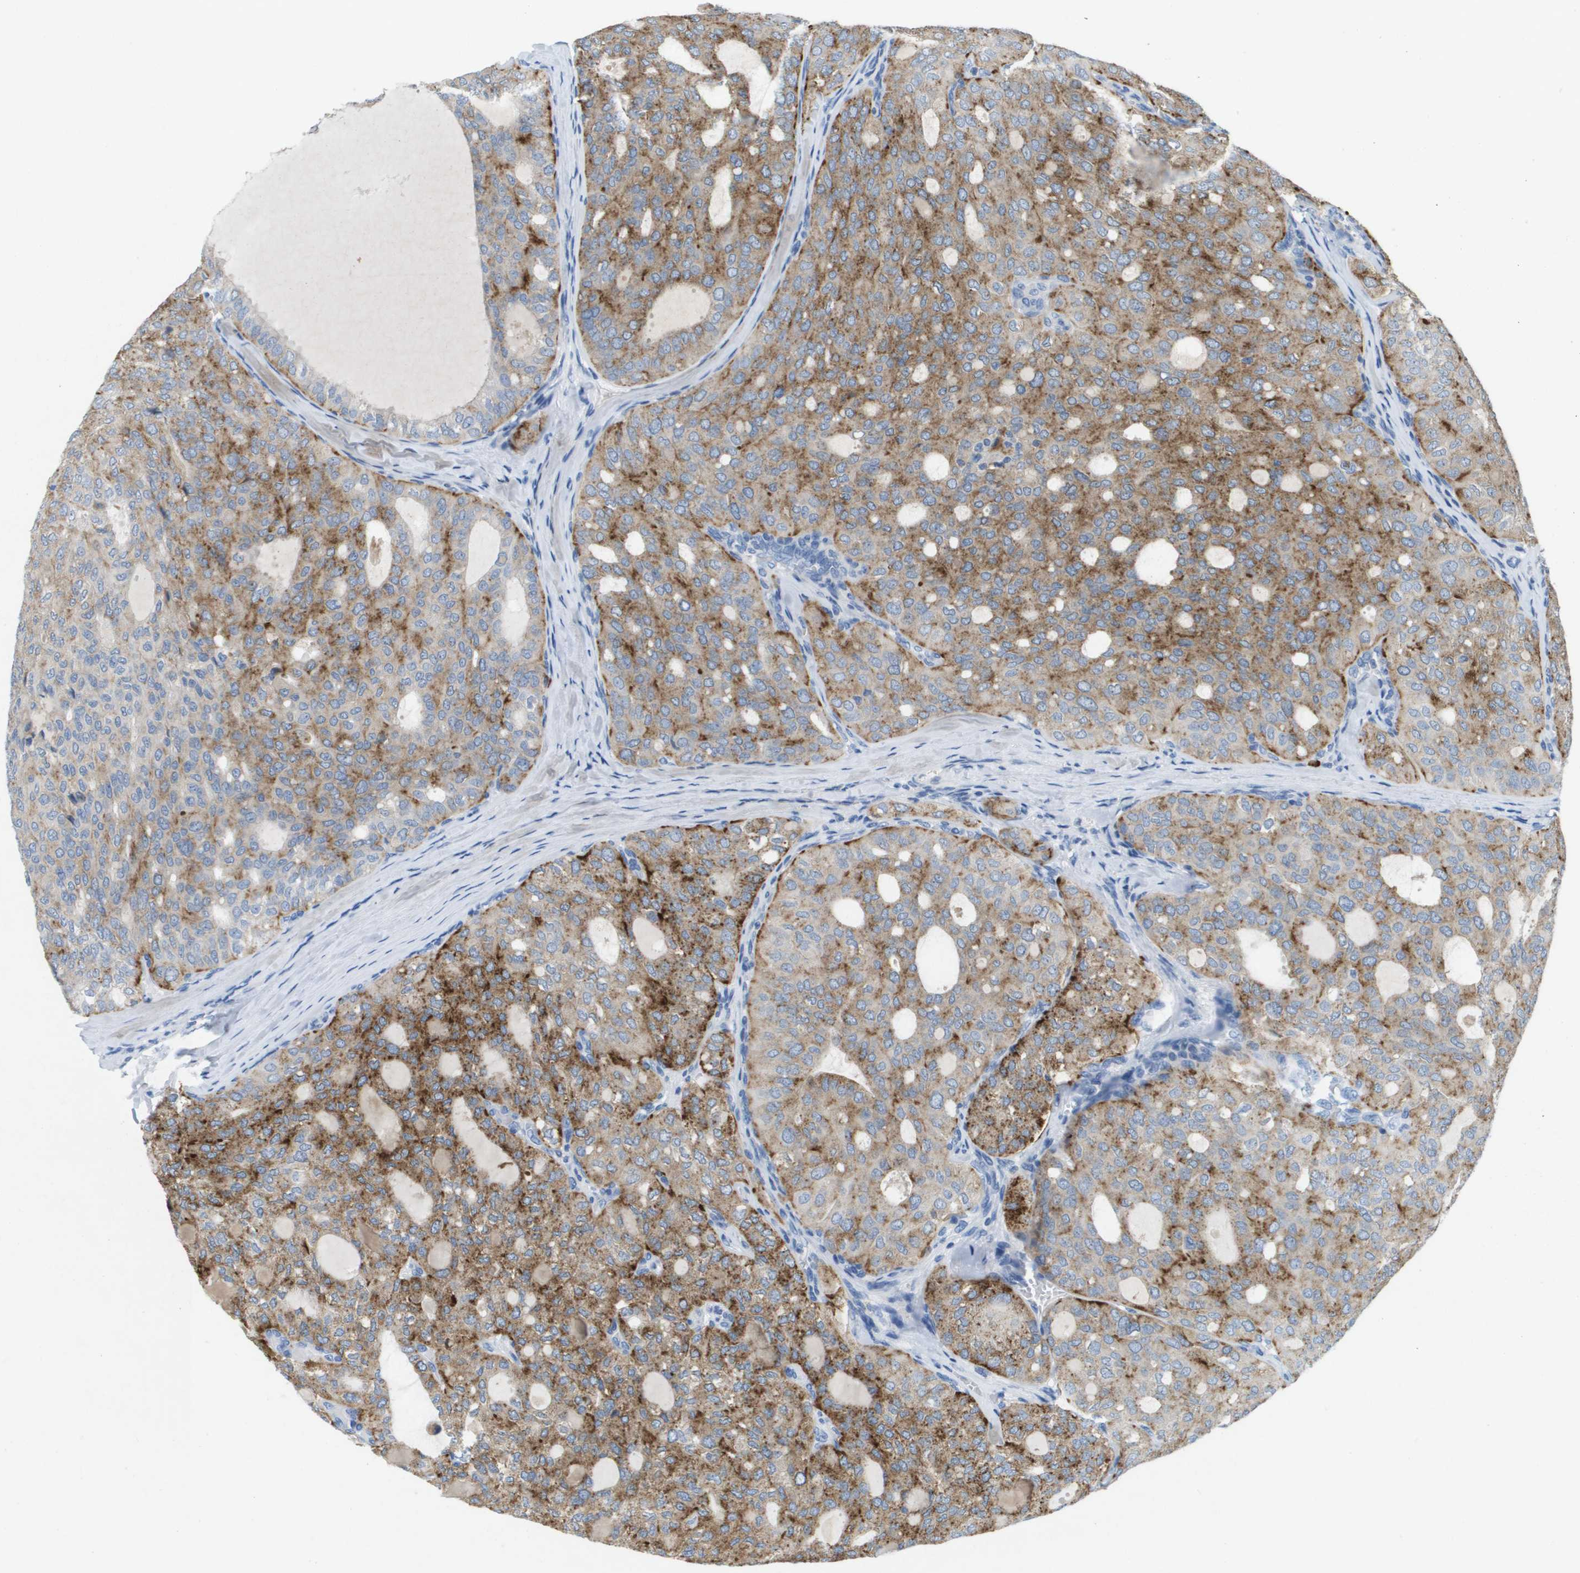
{"staining": {"intensity": "moderate", "quantity": ">75%", "location": "cytoplasmic/membranous"}, "tissue": "thyroid cancer", "cell_type": "Tumor cells", "image_type": "cancer", "snomed": [{"axis": "morphology", "description": "Follicular adenoma carcinoma, NOS"}, {"axis": "topography", "description": "Thyroid gland"}], "caption": "Follicular adenoma carcinoma (thyroid) tissue demonstrates moderate cytoplasmic/membranous staining in about >75% of tumor cells Using DAB (3,3'-diaminobenzidine) (brown) and hematoxylin (blue) stains, captured at high magnification using brightfield microscopy.", "gene": "B3GNT5", "patient": {"sex": "male", "age": 75}}